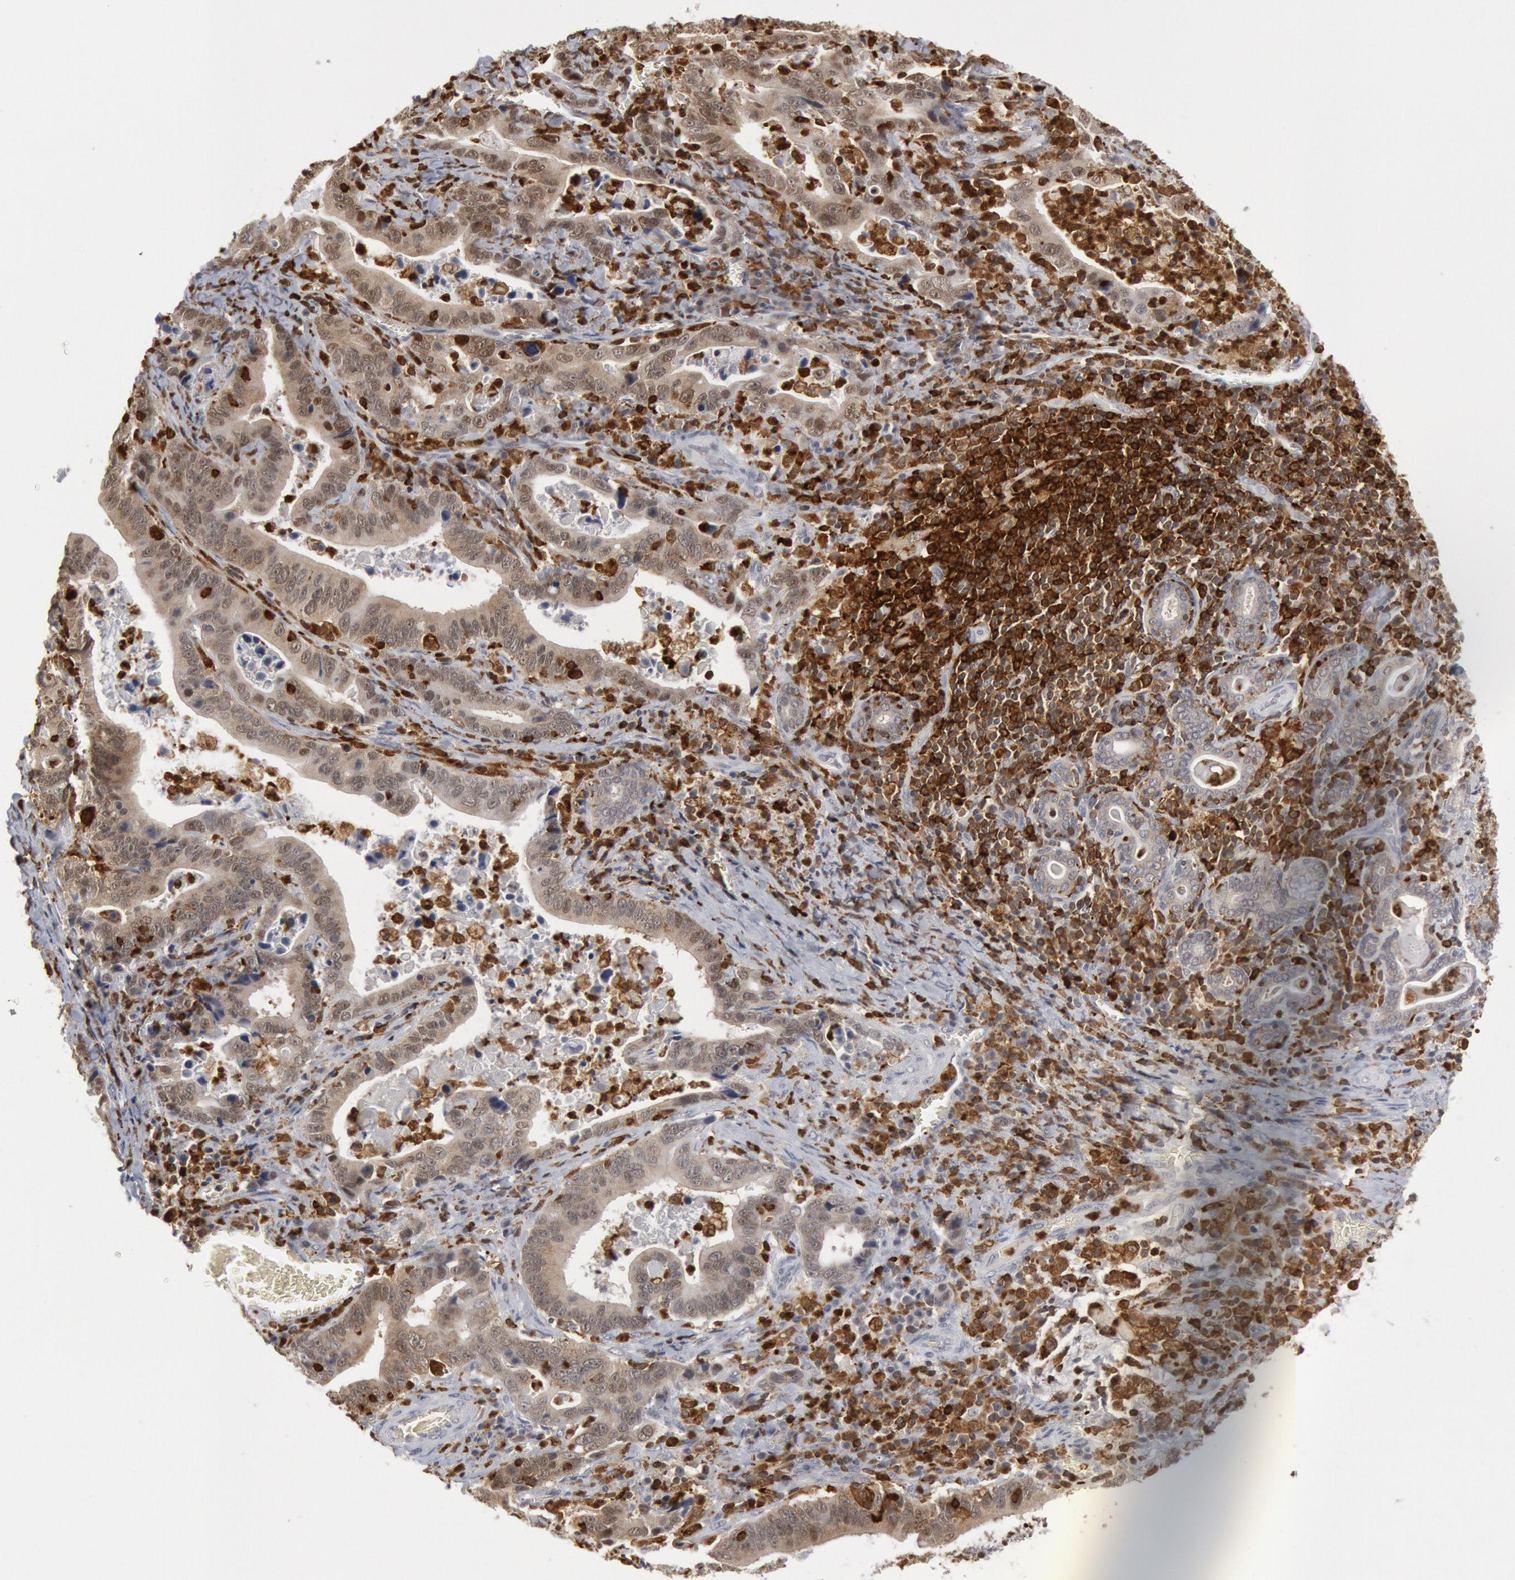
{"staining": {"intensity": "weak", "quantity": ">75%", "location": "cytoplasmic/membranous,nuclear"}, "tissue": "stomach cancer", "cell_type": "Tumor cells", "image_type": "cancer", "snomed": [{"axis": "morphology", "description": "Adenocarcinoma, NOS"}, {"axis": "topography", "description": "Stomach, upper"}], "caption": "Adenocarcinoma (stomach) was stained to show a protein in brown. There is low levels of weak cytoplasmic/membranous and nuclear positivity in about >75% of tumor cells. Immunohistochemistry (ihc) stains the protein of interest in brown and the nuclei are stained blue.", "gene": "PTPN6", "patient": {"sex": "male", "age": 63}}